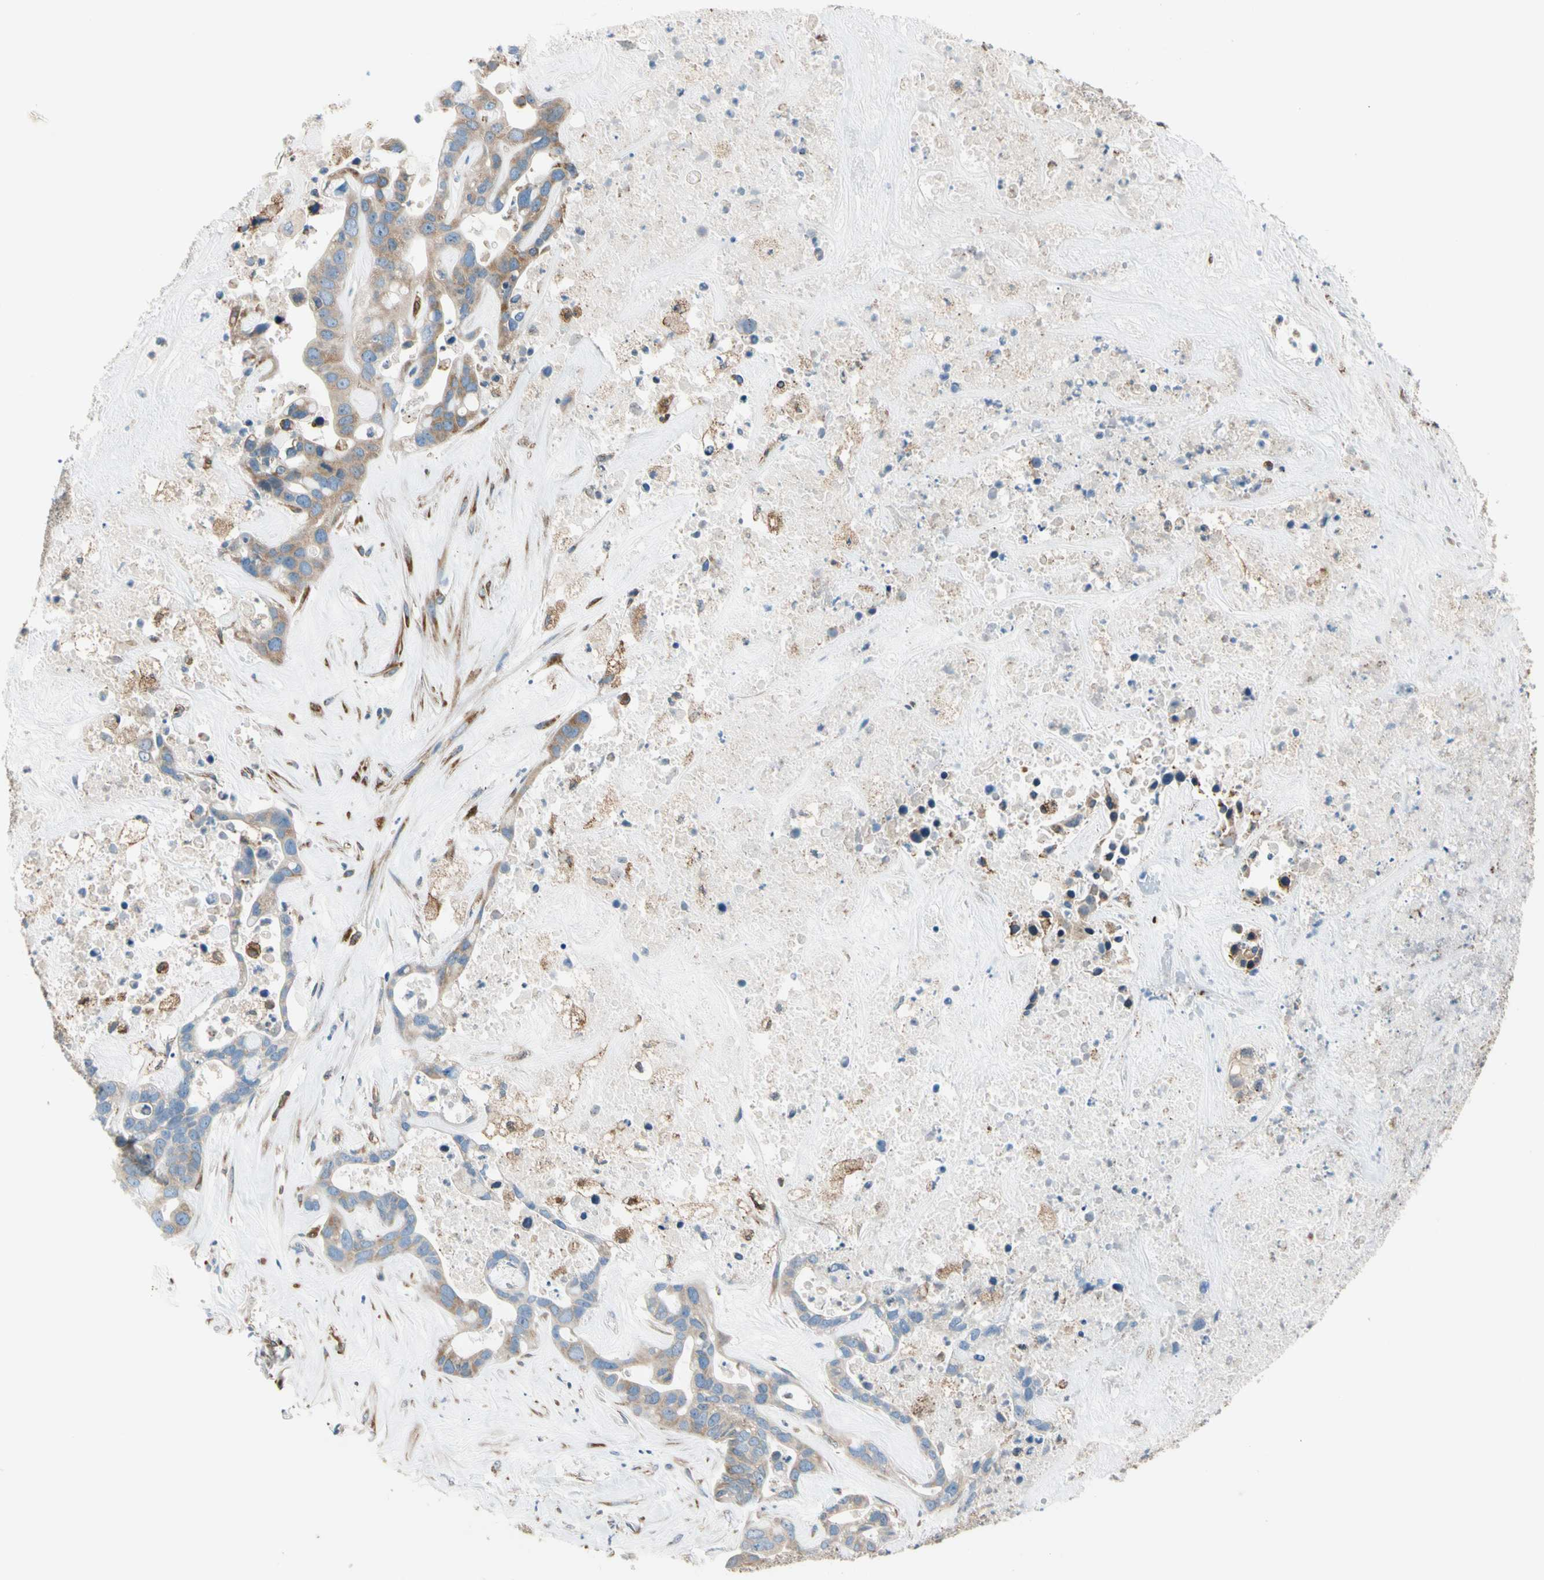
{"staining": {"intensity": "moderate", "quantity": ">75%", "location": "cytoplasmic/membranous"}, "tissue": "liver cancer", "cell_type": "Tumor cells", "image_type": "cancer", "snomed": [{"axis": "morphology", "description": "Cholangiocarcinoma"}, {"axis": "topography", "description": "Liver"}], "caption": "Immunohistochemical staining of human liver cancer reveals medium levels of moderate cytoplasmic/membranous staining in approximately >75% of tumor cells.", "gene": "LRPAP1", "patient": {"sex": "female", "age": 65}}